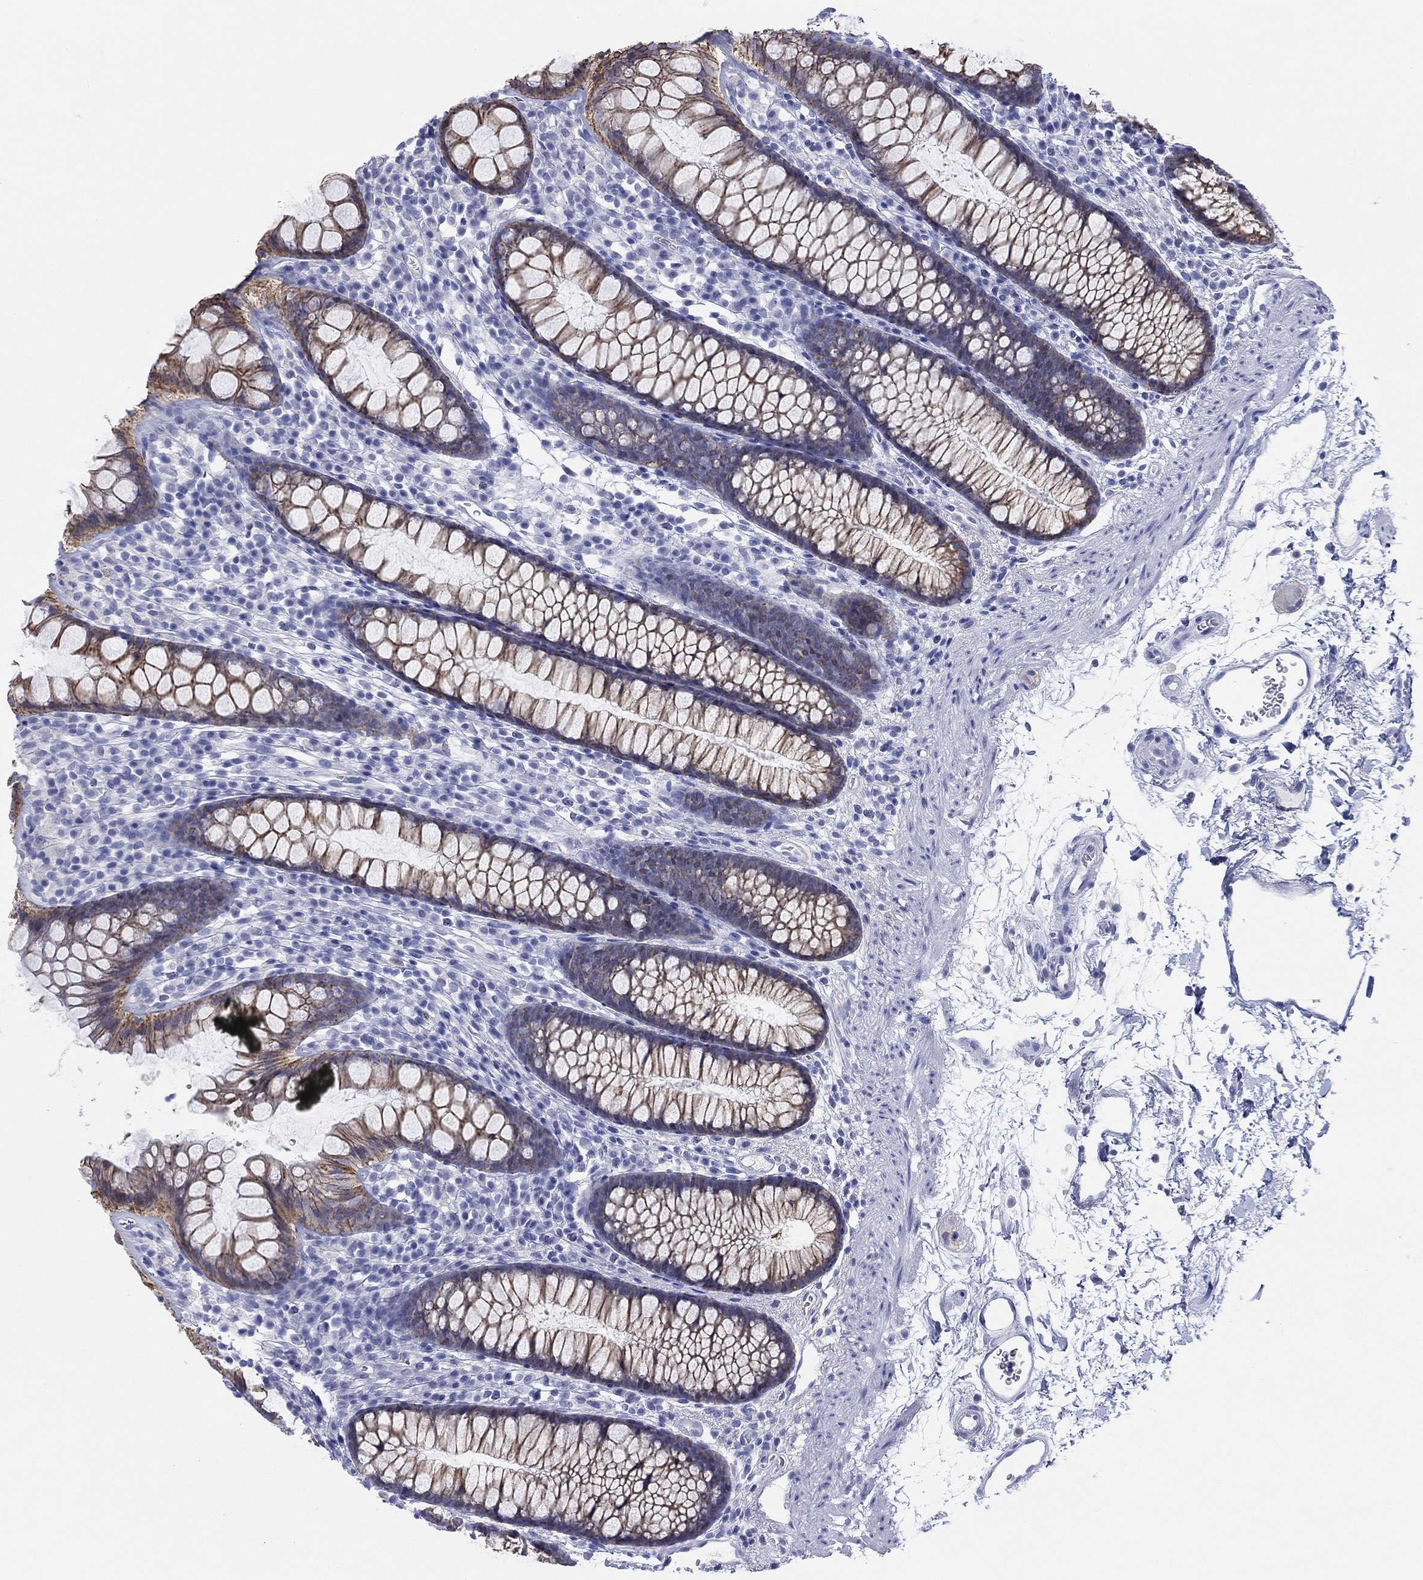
{"staining": {"intensity": "negative", "quantity": "none", "location": "none"}, "tissue": "colon", "cell_type": "Endothelial cells", "image_type": "normal", "snomed": [{"axis": "morphology", "description": "Normal tissue, NOS"}, {"axis": "topography", "description": "Colon"}], "caption": "This histopathology image is of normal colon stained with IHC to label a protein in brown with the nuclei are counter-stained blue. There is no positivity in endothelial cells. (Immunohistochemistry (ihc), brightfield microscopy, high magnification).", "gene": "ATP1B1", "patient": {"sex": "male", "age": 76}}